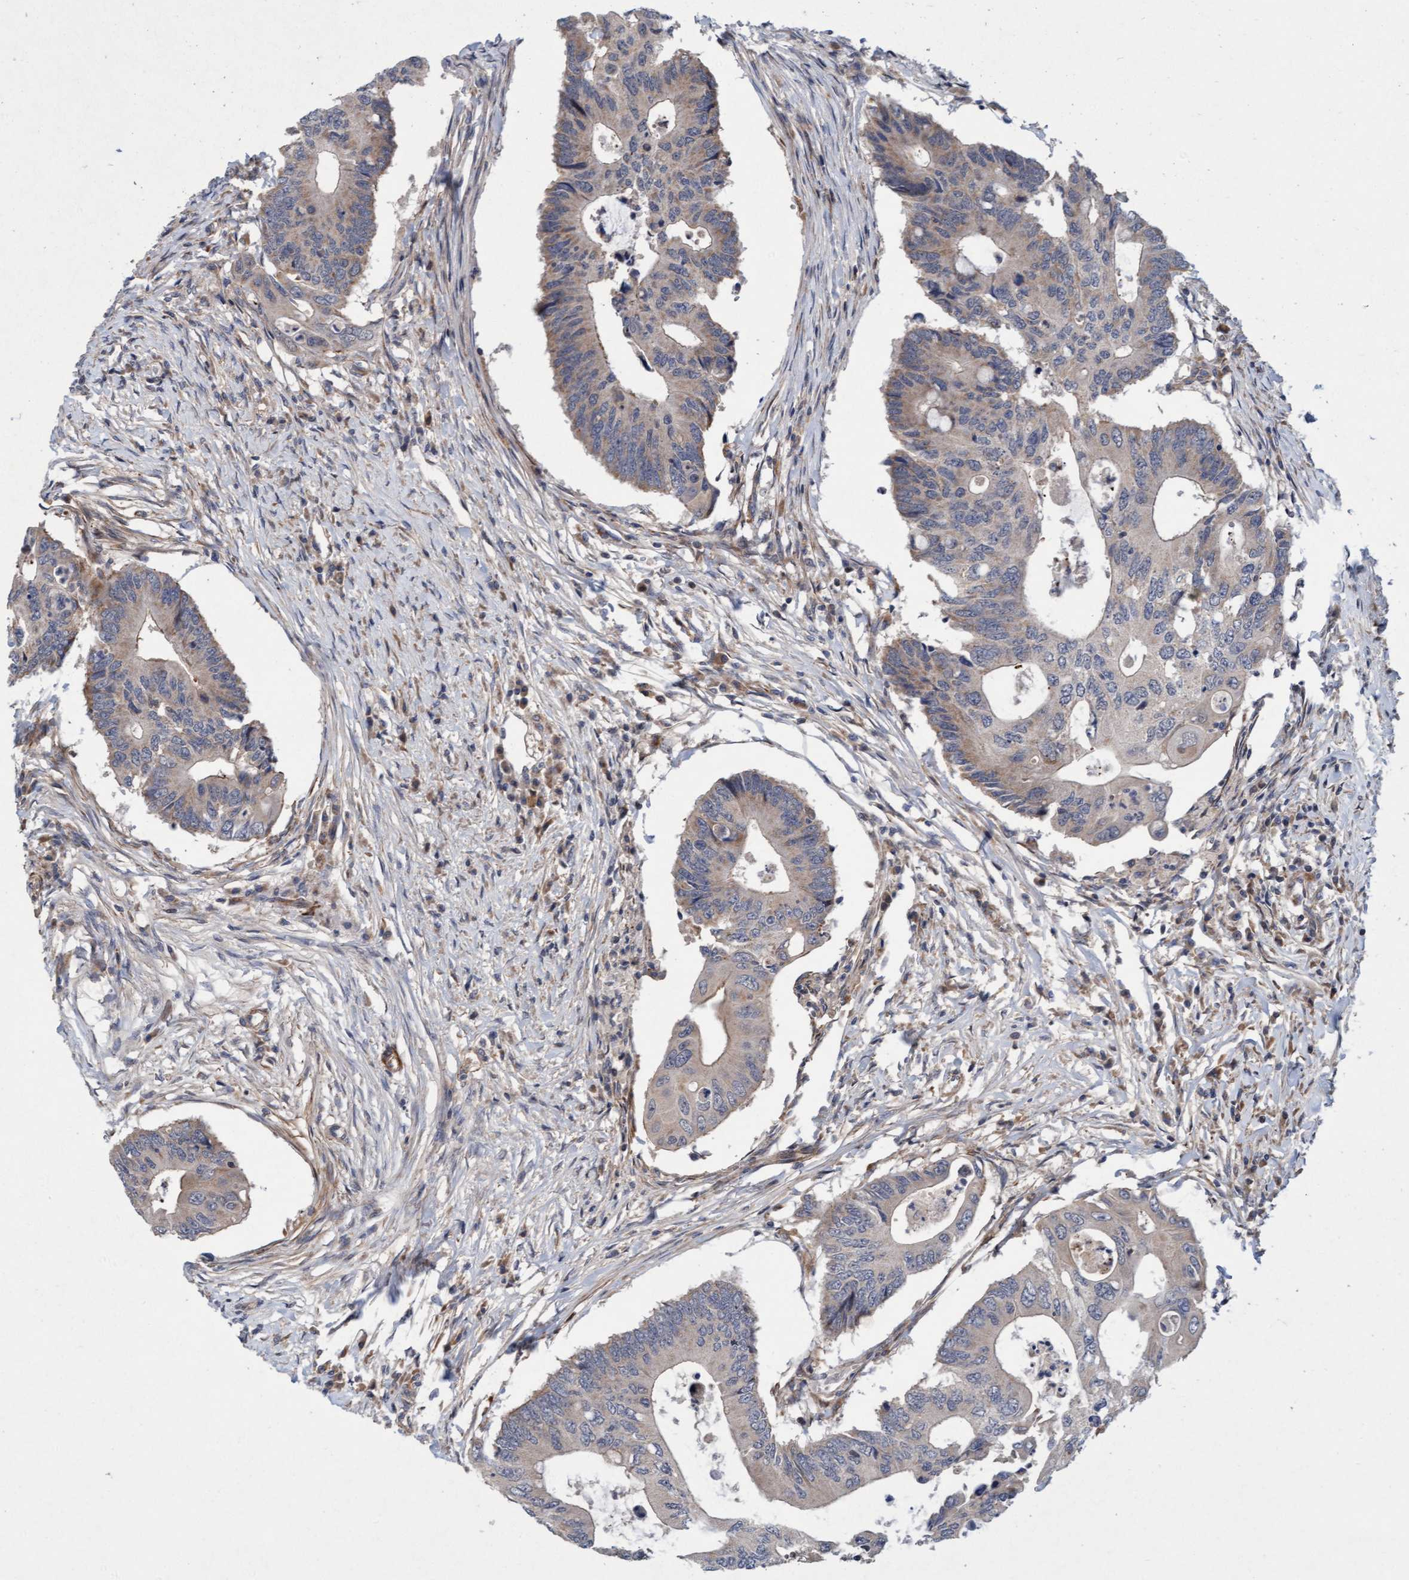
{"staining": {"intensity": "weak", "quantity": "<25%", "location": "cytoplasmic/membranous"}, "tissue": "colorectal cancer", "cell_type": "Tumor cells", "image_type": "cancer", "snomed": [{"axis": "morphology", "description": "Adenocarcinoma, NOS"}, {"axis": "topography", "description": "Colon"}], "caption": "Tumor cells are negative for brown protein staining in colorectal adenocarcinoma.", "gene": "TMEM70", "patient": {"sex": "male", "age": 71}}